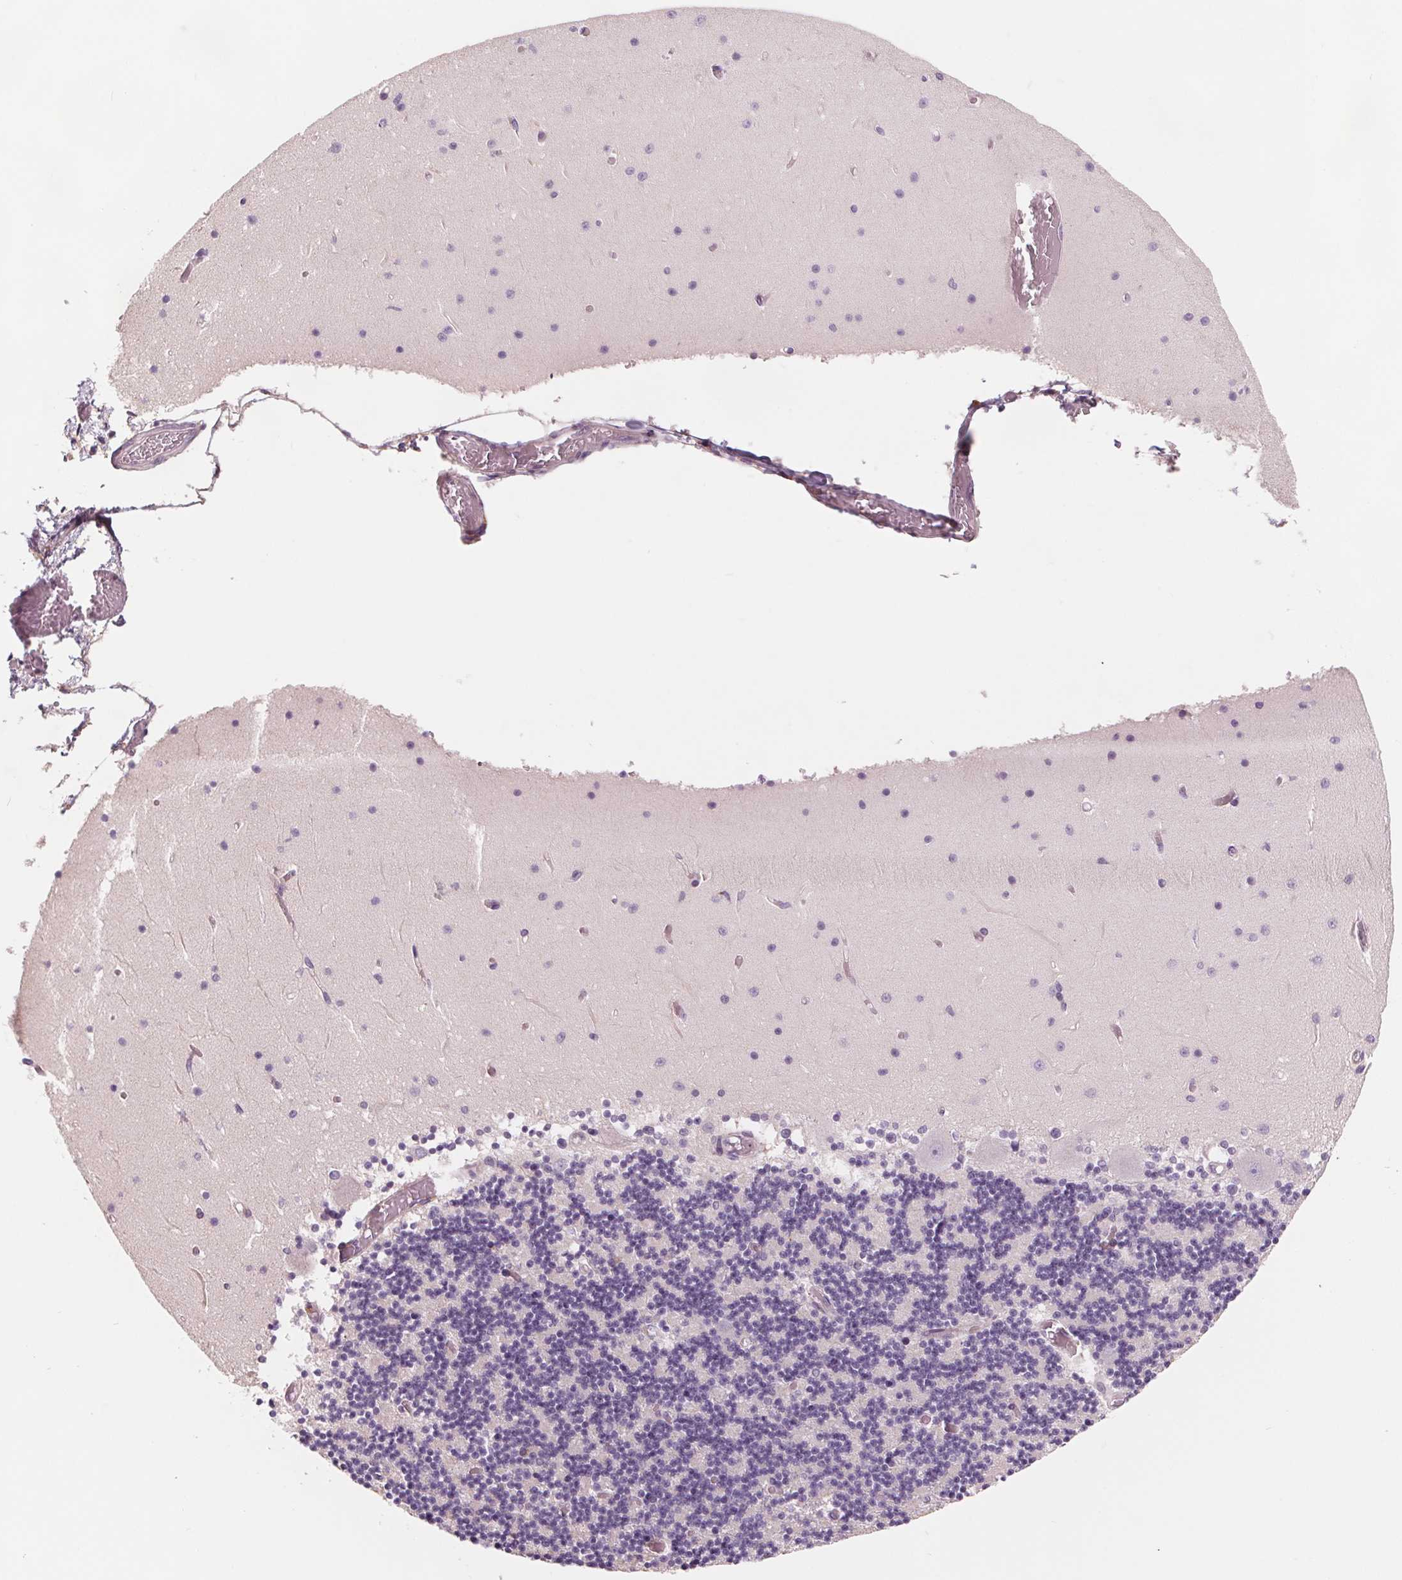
{"staining": {"intensity": "negative", "quantity": "none", "location": "none"}, "tissue": "cerebellum", "cell_type": "Cells in granular layer", "image_type": "normal", "snomed": [{"axis": "morphology", "description": "Normal tissue, NOS"}, {"axis": "topography", "description": "Cerebellum"}], "caption": "Benign cerebellum was stained to show a protein in brown. There is no significant positivity in cells in granular layer. Brightfield microscopy of immunohistochemistry (IHC) stained with DAB (3,3'-diaminobenzidine) (brown) and hematoxylin (blue), captured at high magnification.", "gene": "SAMD5", "patient": {"sex": "female", "age": 28}}